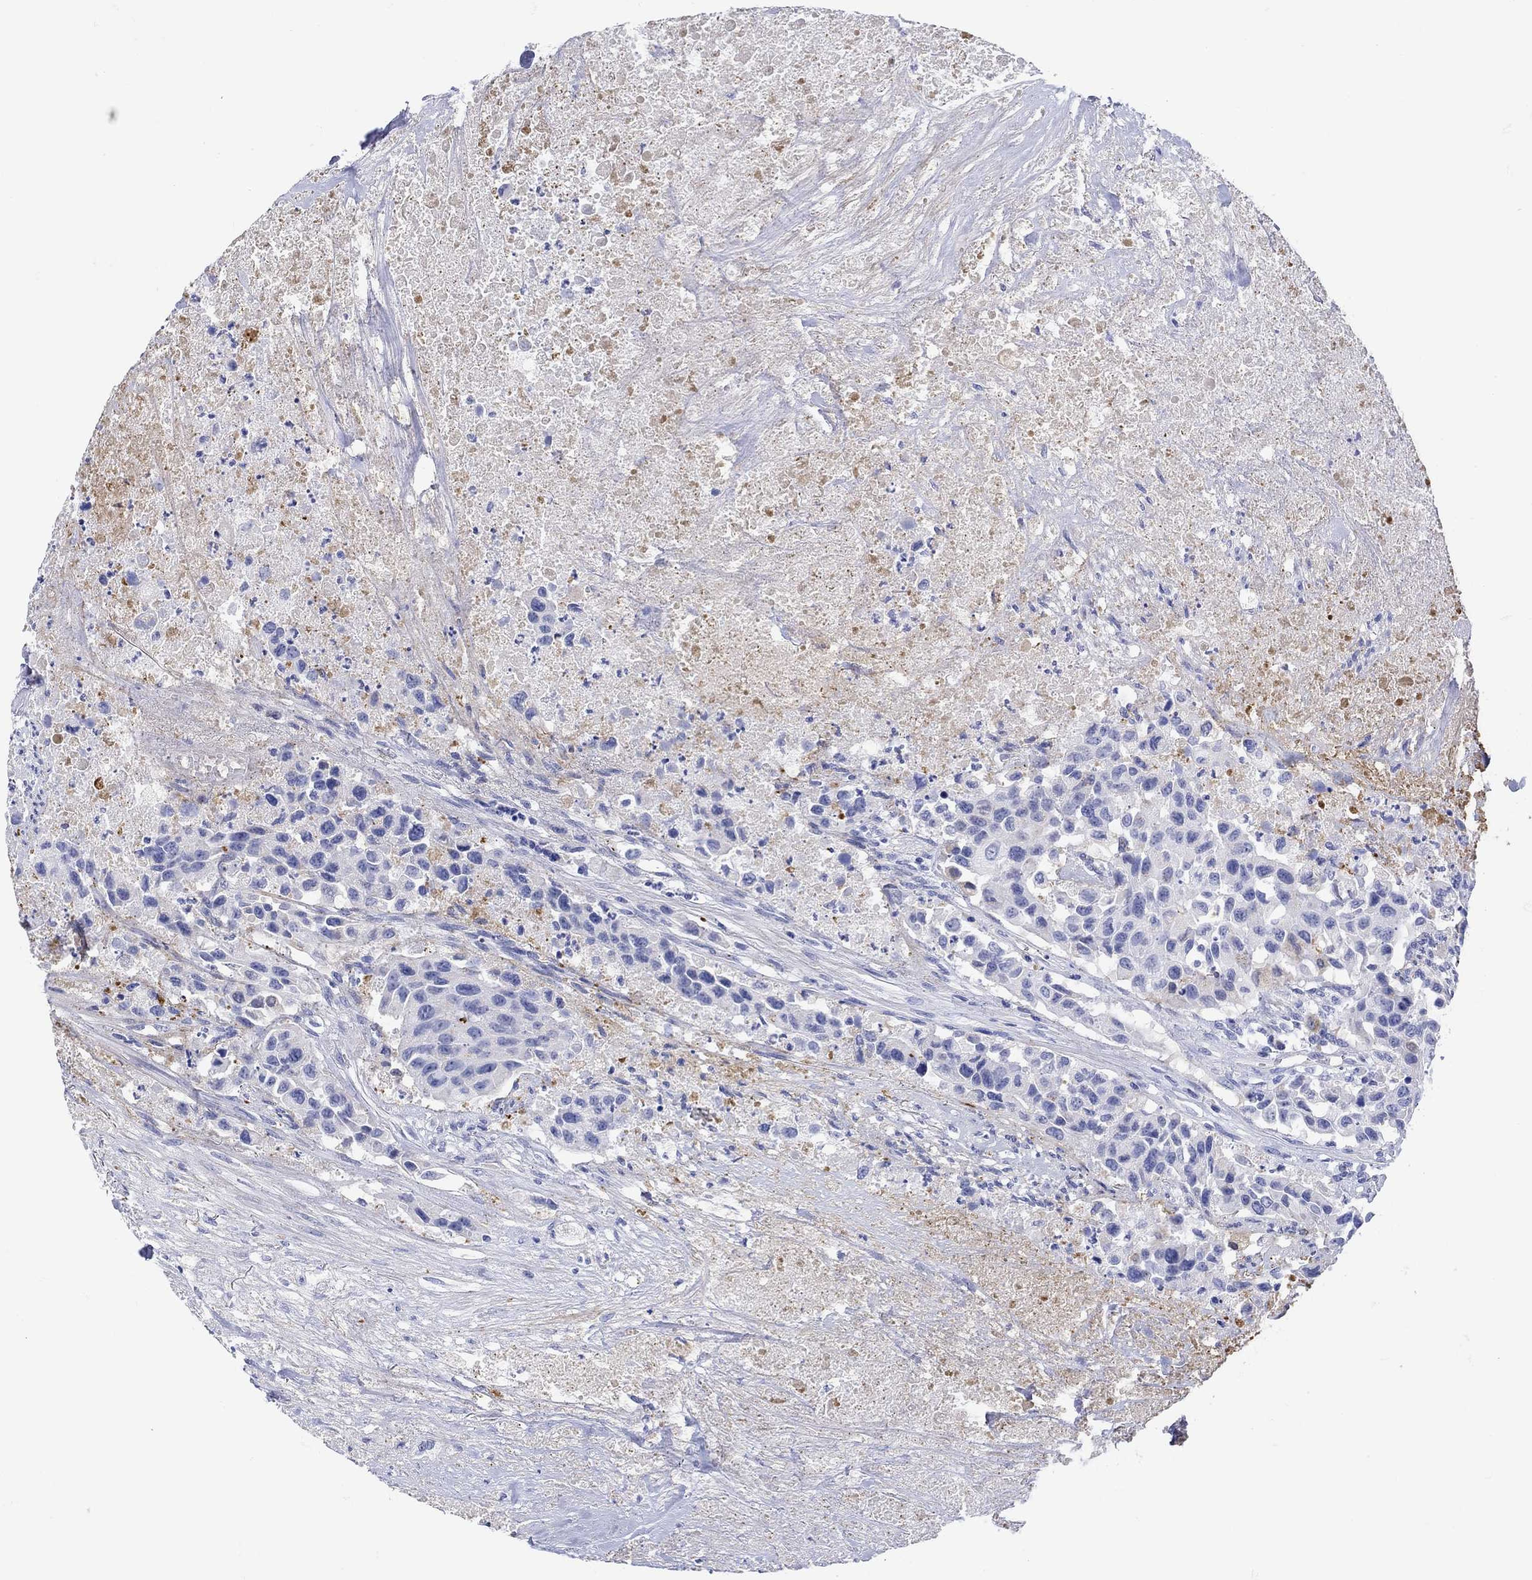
{"staining": {"intensity": "weak", "quantity": "<25%", "location": "cytoplasmic/membranous"}, "tissue": "urothelial cancer", "cell_type": "Tumor cells", "image_type": "cancer", "snomed": [{"axis": "morphology", "description": "Urothelial carcinoma, High grade"}, {"axis": "topography", "description": "Urinary bladder"}], "caption": "High power microscopy micrograph of an immunohistochemistry photomicrograph of urothelial cancer, revealing no significant expression in tumor cells.", "gene": "ANKMY1", "patient": {"sex": "female", "age": 73}}